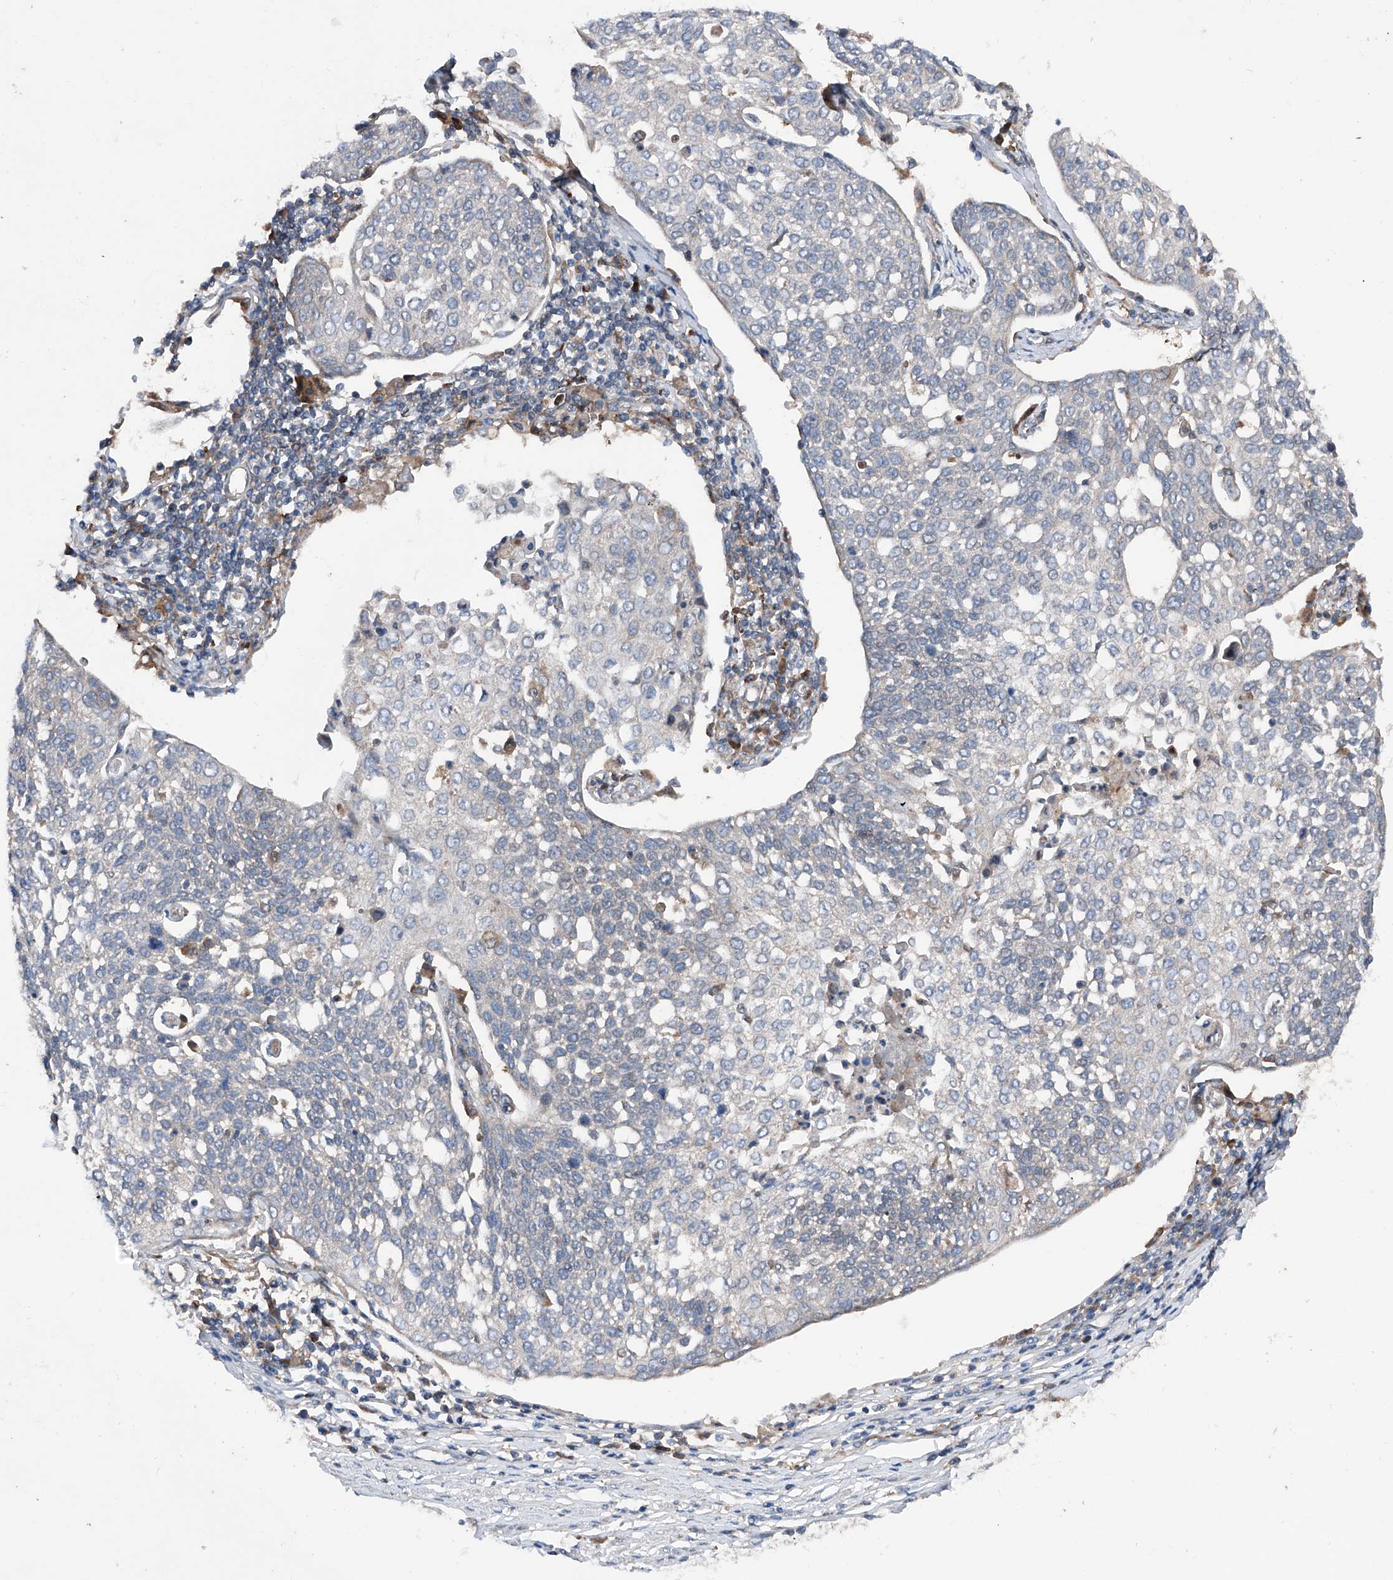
{"staining": {"intensity": "weak", "quantity": "25%-75%", "location": "cytoplasmic/membranous"}, "tissue": "cervical cancer", "cell_type": "Tumor cells", "image_type": "cancer", "snomed": [{"axis": "morphology", "description": "Squamous cell carcinoma, NOS"}, {"axis": "topography", "description": "Cervix"}], "caption": "Human cervical cancer (squamous cell carcinoma) stained with a protein marker displays weak staining in tumor cells.", "gene": "DAD1", "patient": {"sex": "female", "age": 34}}